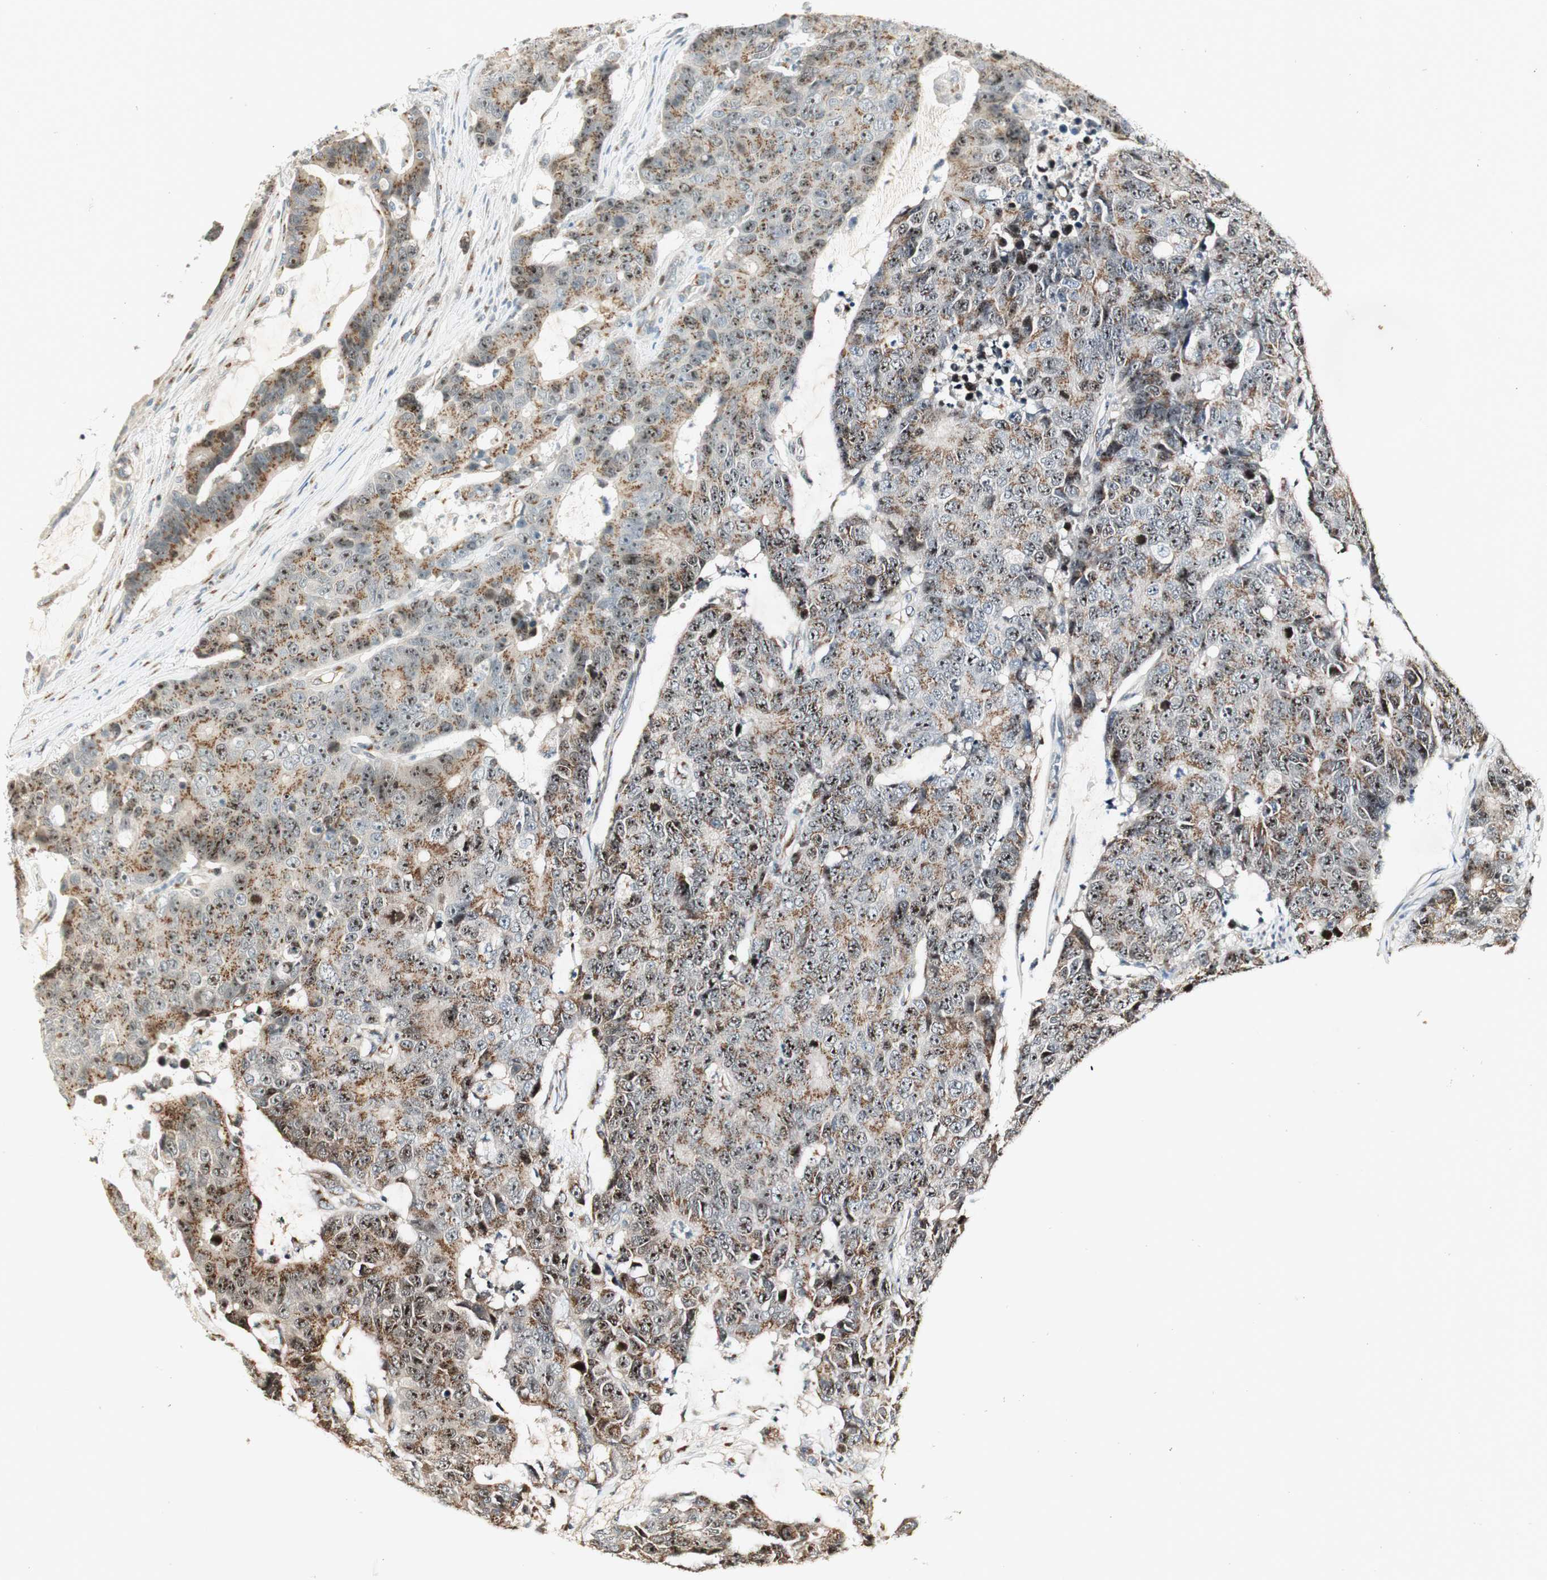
{"staining": {"intensity": "moderate", "quantity": ">75%", "location": "cytoplasmic/membranous"}, "tissue": "colorectal cancer", "cell_type": "Tumor cells", "image_type": "cancer", "snomed": [{"axis": "morphology", "description": "Adenocarcinoma, NOS"}, {"axis": "topography", "description": "Colon"}], "caption": "Brown immunohistochemical staining in human colorectal cancer (adenocarcinoma) reveals moderate cytoplasmic/membranous staining in about >75% of tumor cells.", "gene": "NEO1", "patient": {"sex": "female", "age": 86}}